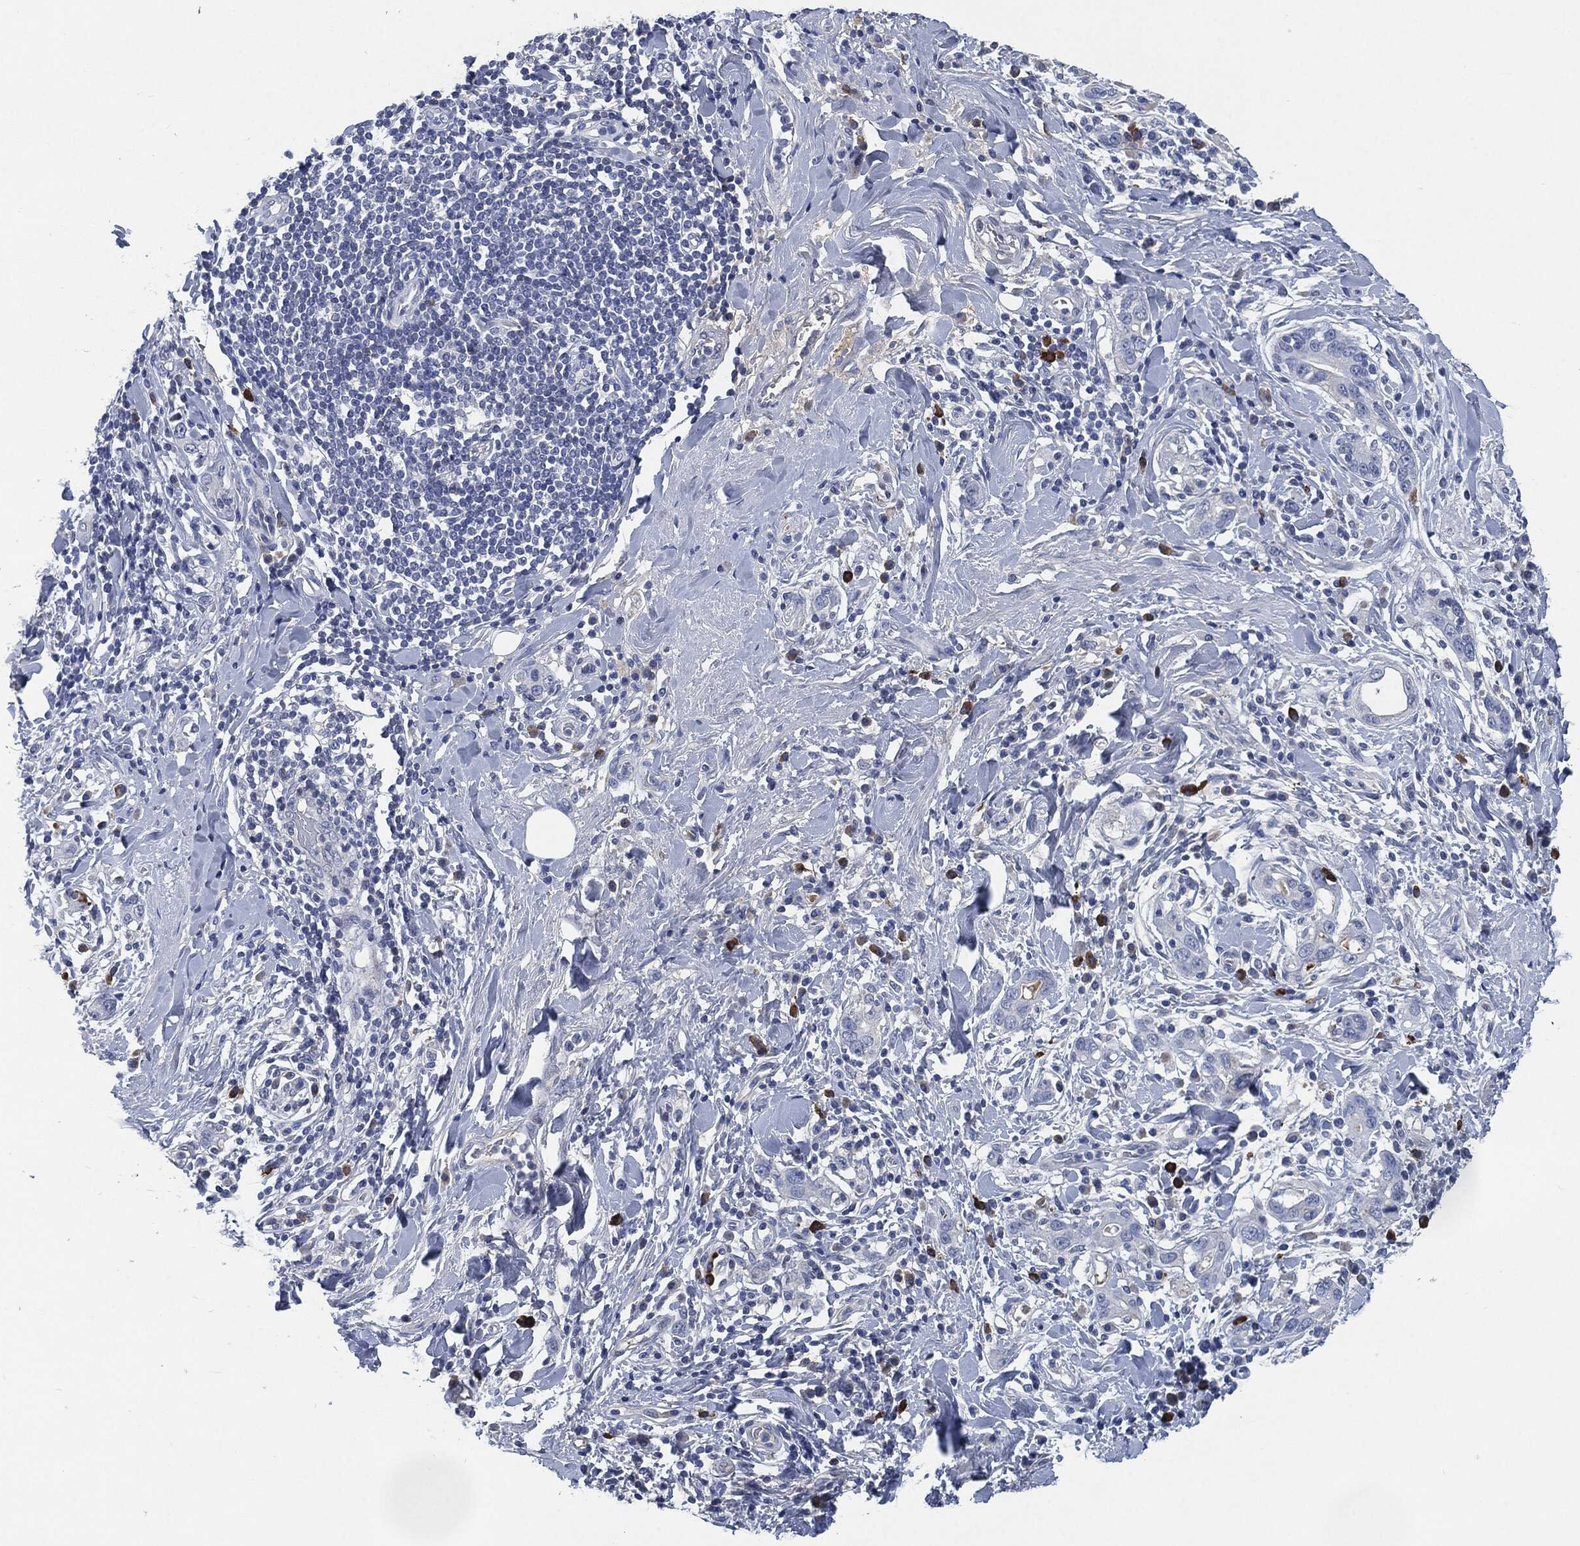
{"staining": {"intensity": "negative", "quantity": "none", "location": "none"}, "tissue": "stomach cancer", "cell_type": "Tumor cells", "image_type": "cancer", "snomed": [{"axis": "morphology", "description": "Adenocarcinoma, NOS"}, {"axis": "topography", "description": "Stomach"}], "caption": "Protein analysis of stomach adenocarcinoma reveals no significant positivity in tumor cells. (DAB immunohistochemistry (IHC) visualized using brightfield microscopy, high magnification).", "gene": "CD27", "patient": {"sex": "male", "age": 79}}